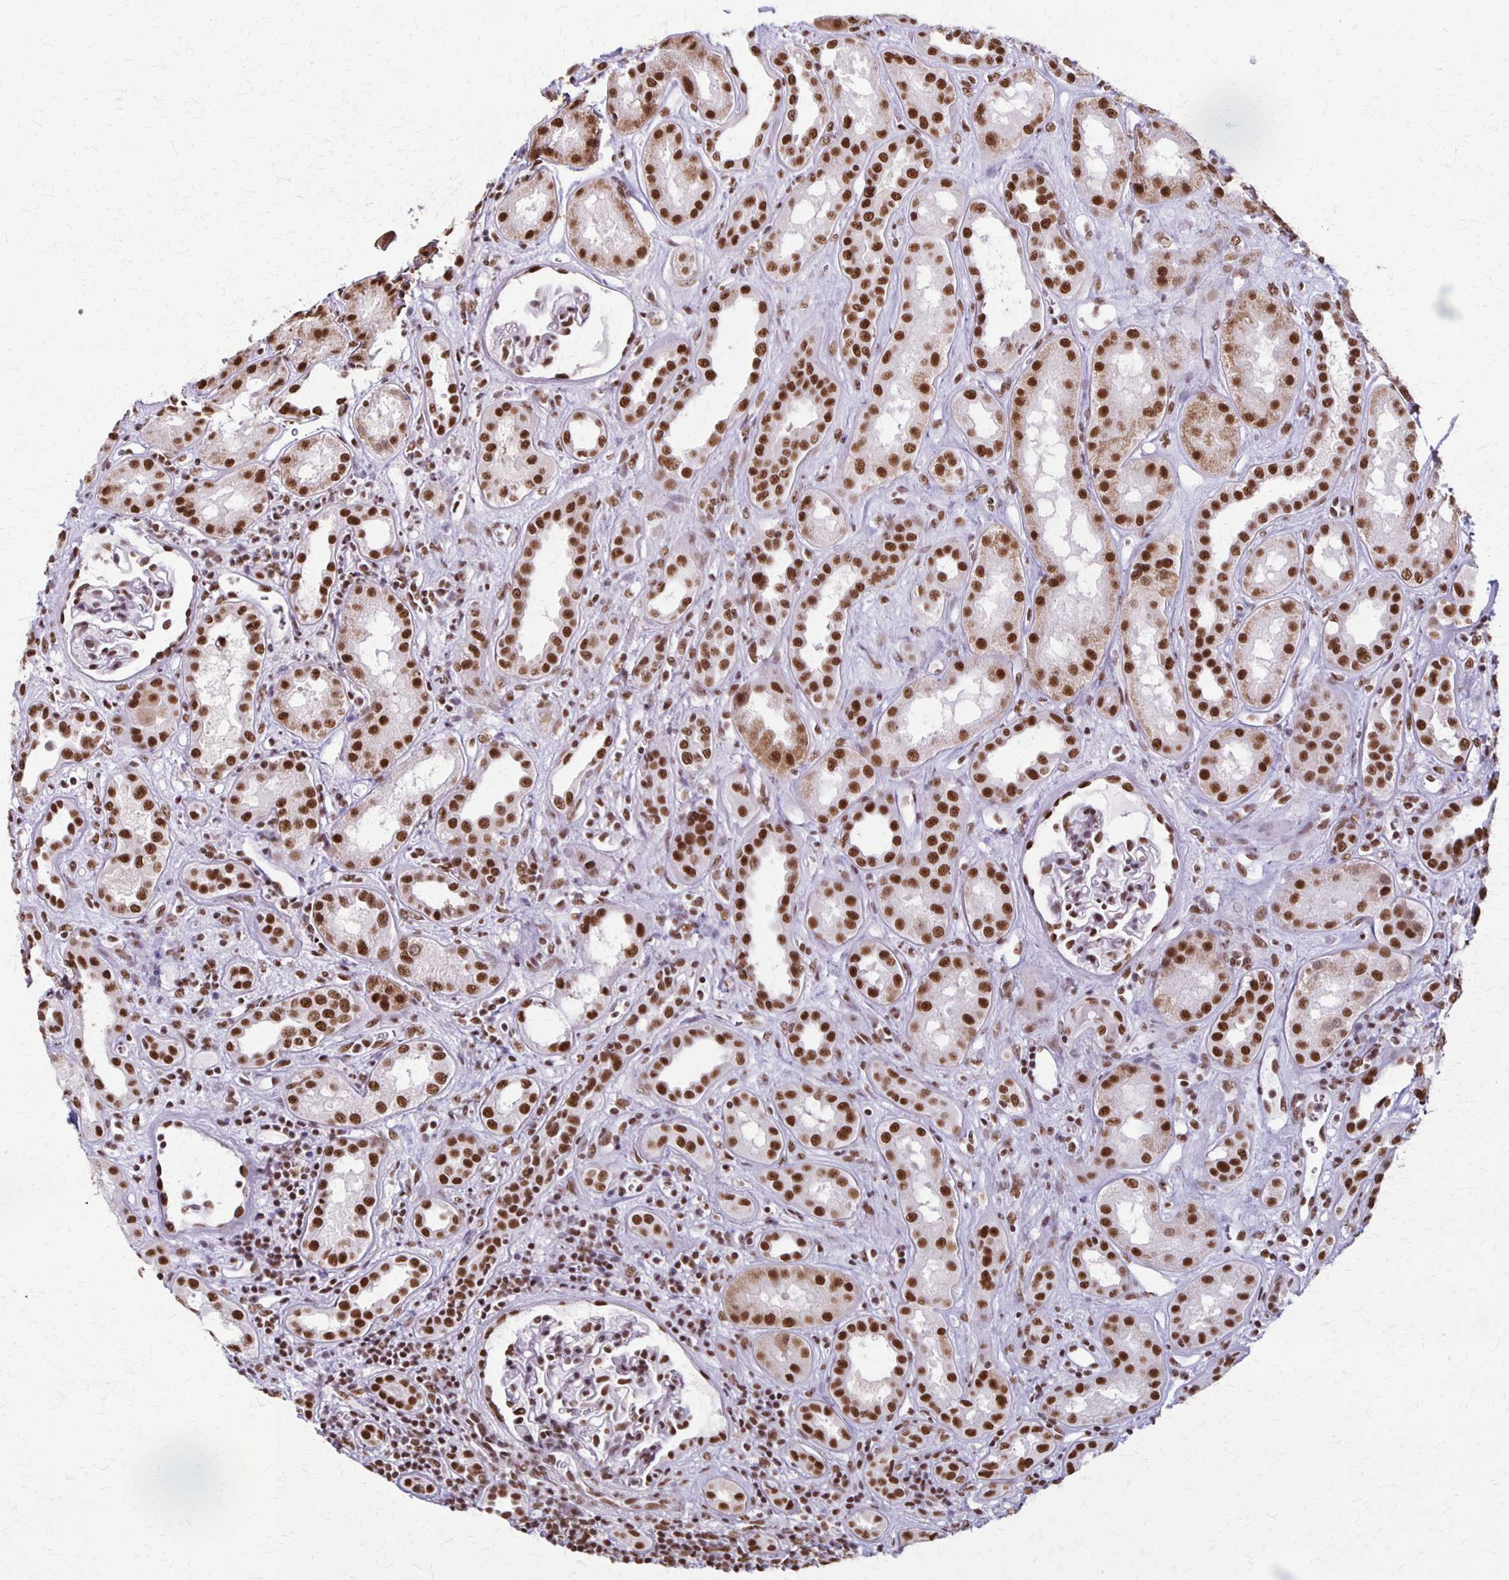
{"staining": {"intensity": "strong", "quantity": "25%-75%", "location": "nuclear"}, "tissue": "kidney", "cell_type": "Cells in glomeruli", "image_type": "normal", "snomed": [{"axis": "morphology", "description": "Normal tissue, NOS"}, {"axis": "topography", "description": "Kidney"}], "caption": "Brown immunohistochemical staining in unremarkable kidney demonstrates strong nuclear expression in approximately 25%-75% of cells in glomeruli. (brown staining indicates protein expression, while blue staining denotes nuclei).", "gene": "XRCC6", "patient": {"sex": "male", "age": 59}}